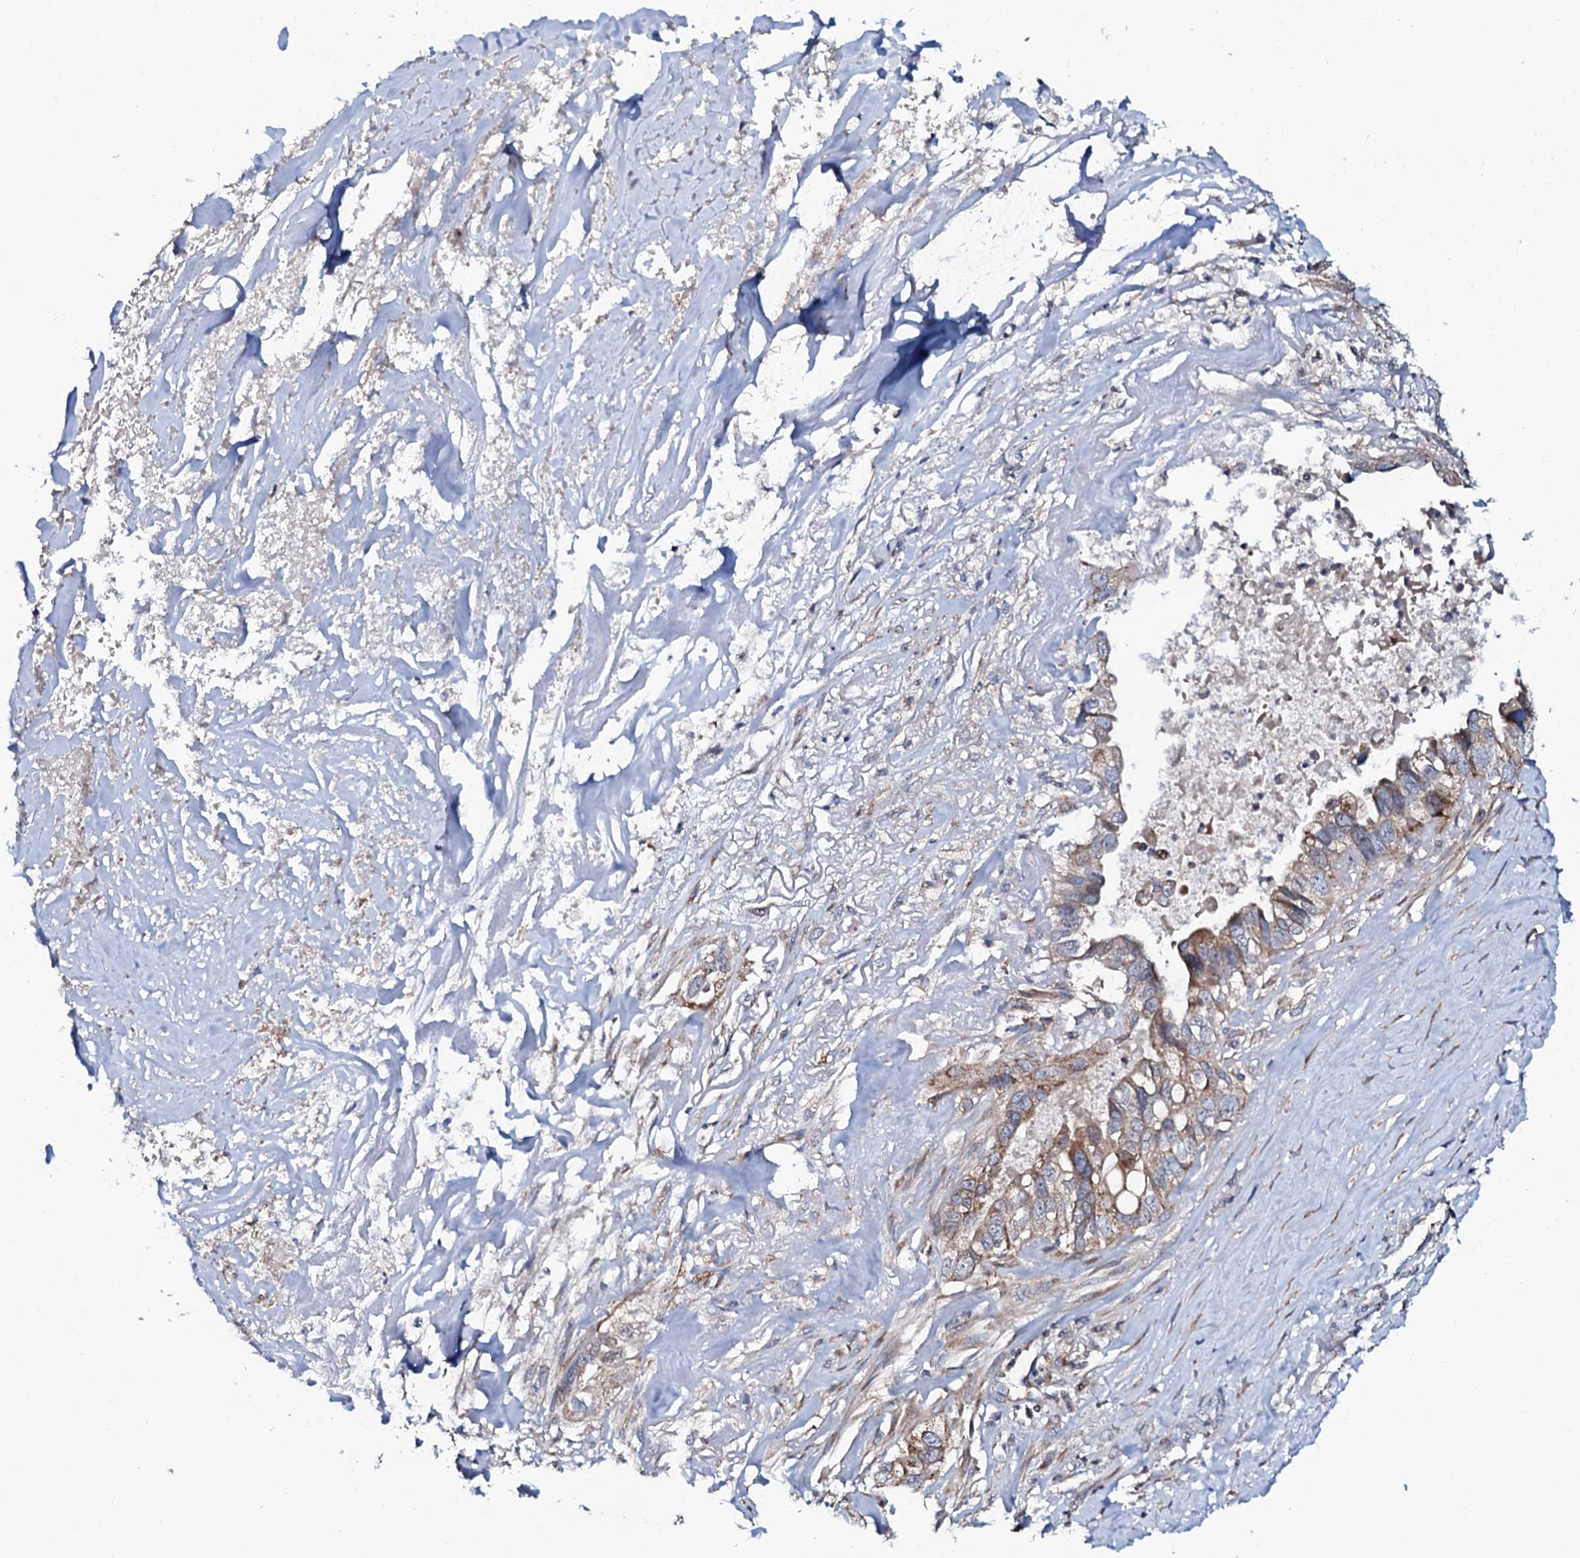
{"staining": {"intensity": "moderate", "quantity": ">75%", "location": "cytoplasmic/membranous"}, "tissue": "liver cancer", "cell_type": "Tumor cells", "image_type": "cancer", "snomed": [{"axis": "morphology", "description": "Cholangiocarcinoma"}, {"axis": "topography", "description": "Liver"}], "caption": "Approximately >75% of tumor cells in human cholangiocarcinoma (liver) show moderate cytoplasmic/membranous protein staining as visualized by brown immunohistochemical staining.", "gene": "PPP1R3D", "patient": {"sex": "female", "age": 79}}